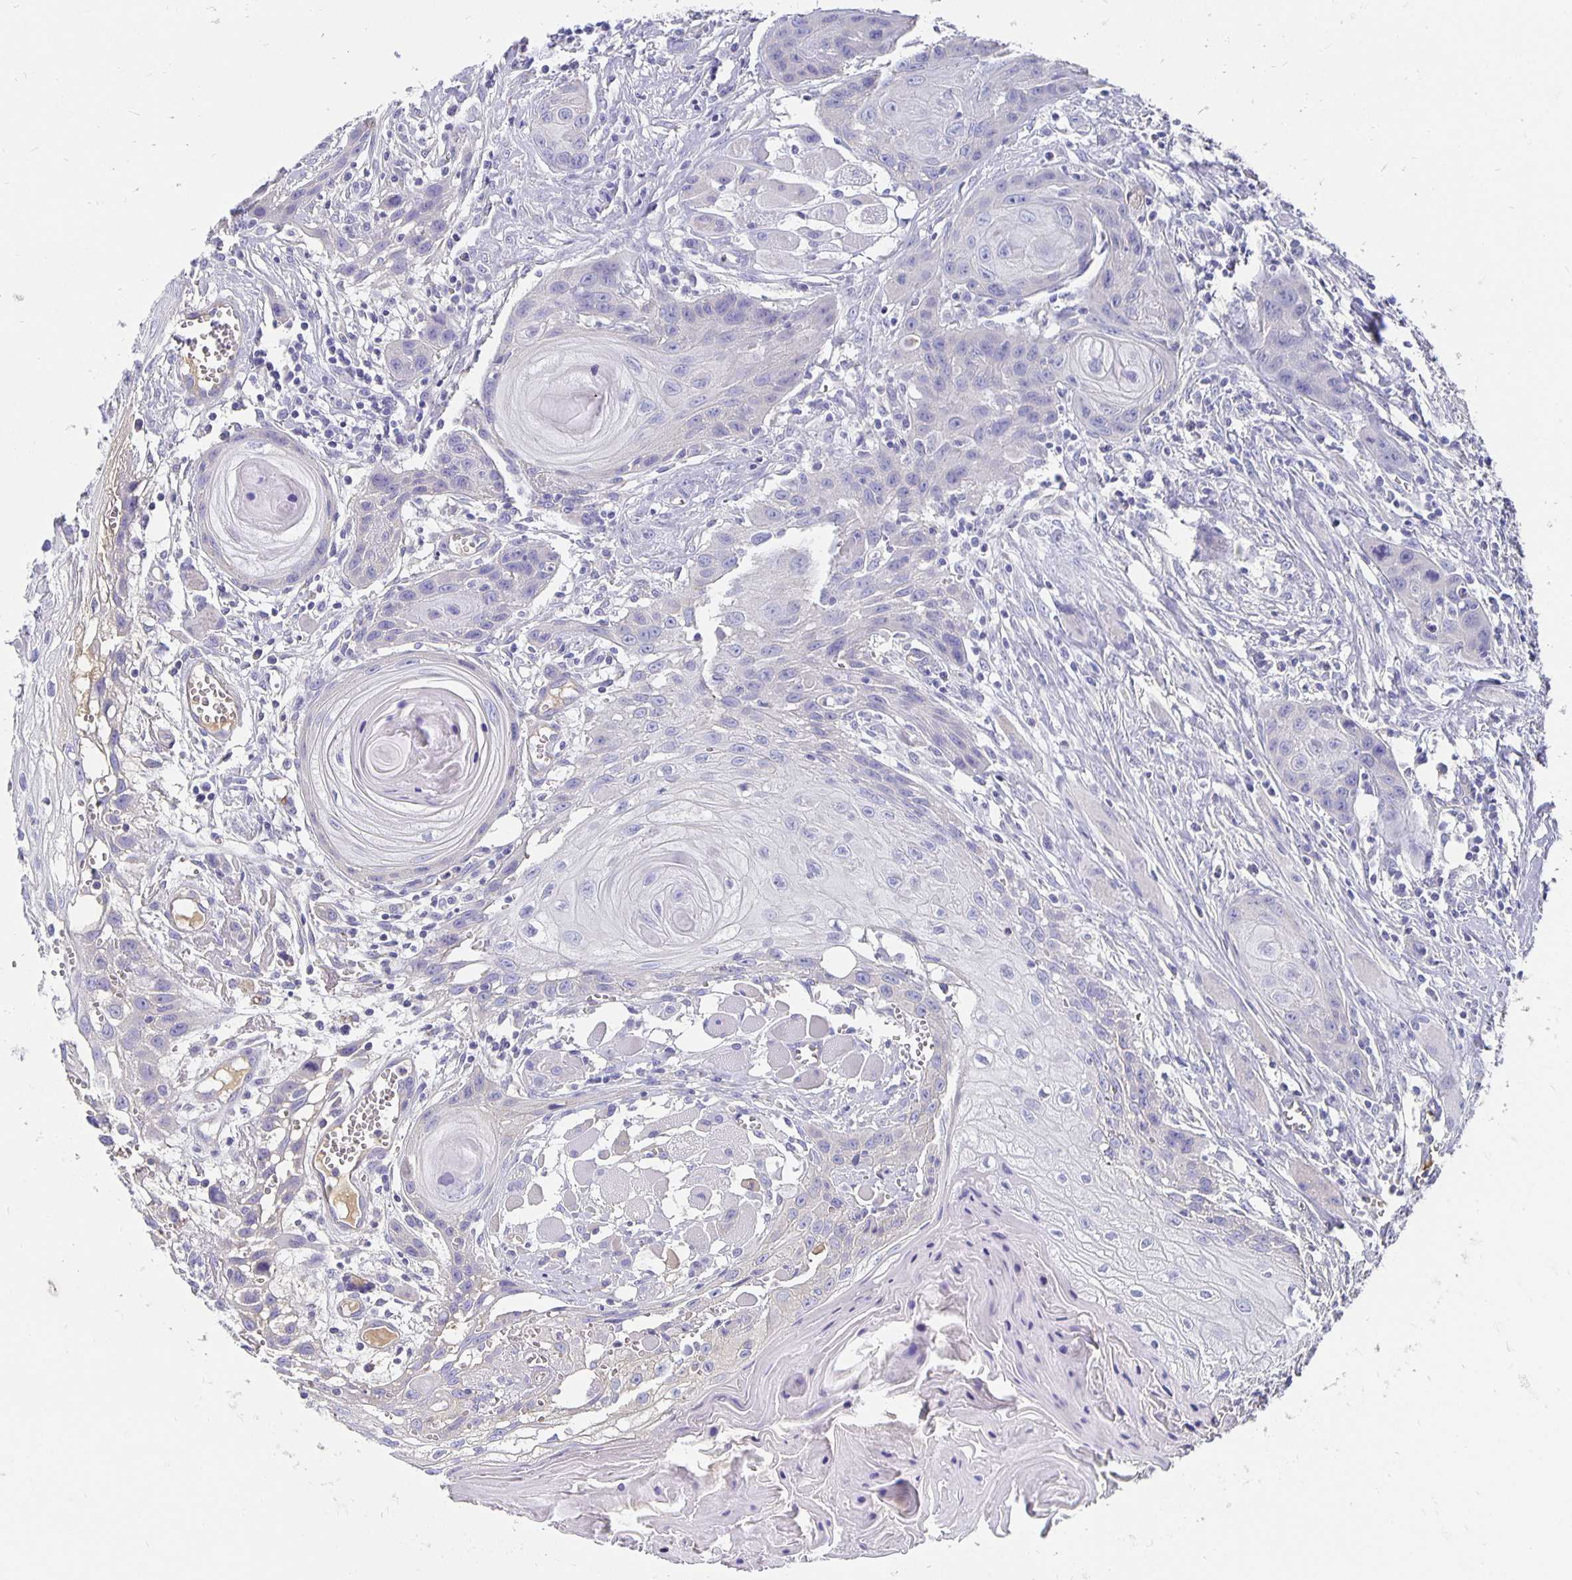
{"staining": {"intensity": "negative", "quantity": "none", "location": "none"}, "tissue": "head and neck cancer", "cell_type": "Tumor cells", "image_type": "cancer", "snomed": [{"axis": "morphology", "description": "Squamous cell carcinoma, NOS"}, {"axis": "topography", "description": "Oral tissue"}, {"axis": "topography", "description": "Head-Neck"}], "caption": "Tumor cells are negative for protein expression in human head and neck cancer (squamous cell carcinoma). (Brightfield microscopy of DAB (3,3'-diaminobenzidine) immunohistochemistry at high magnification).", "gene": "APOB", "patient": {"sex": "male", "age": 58}}